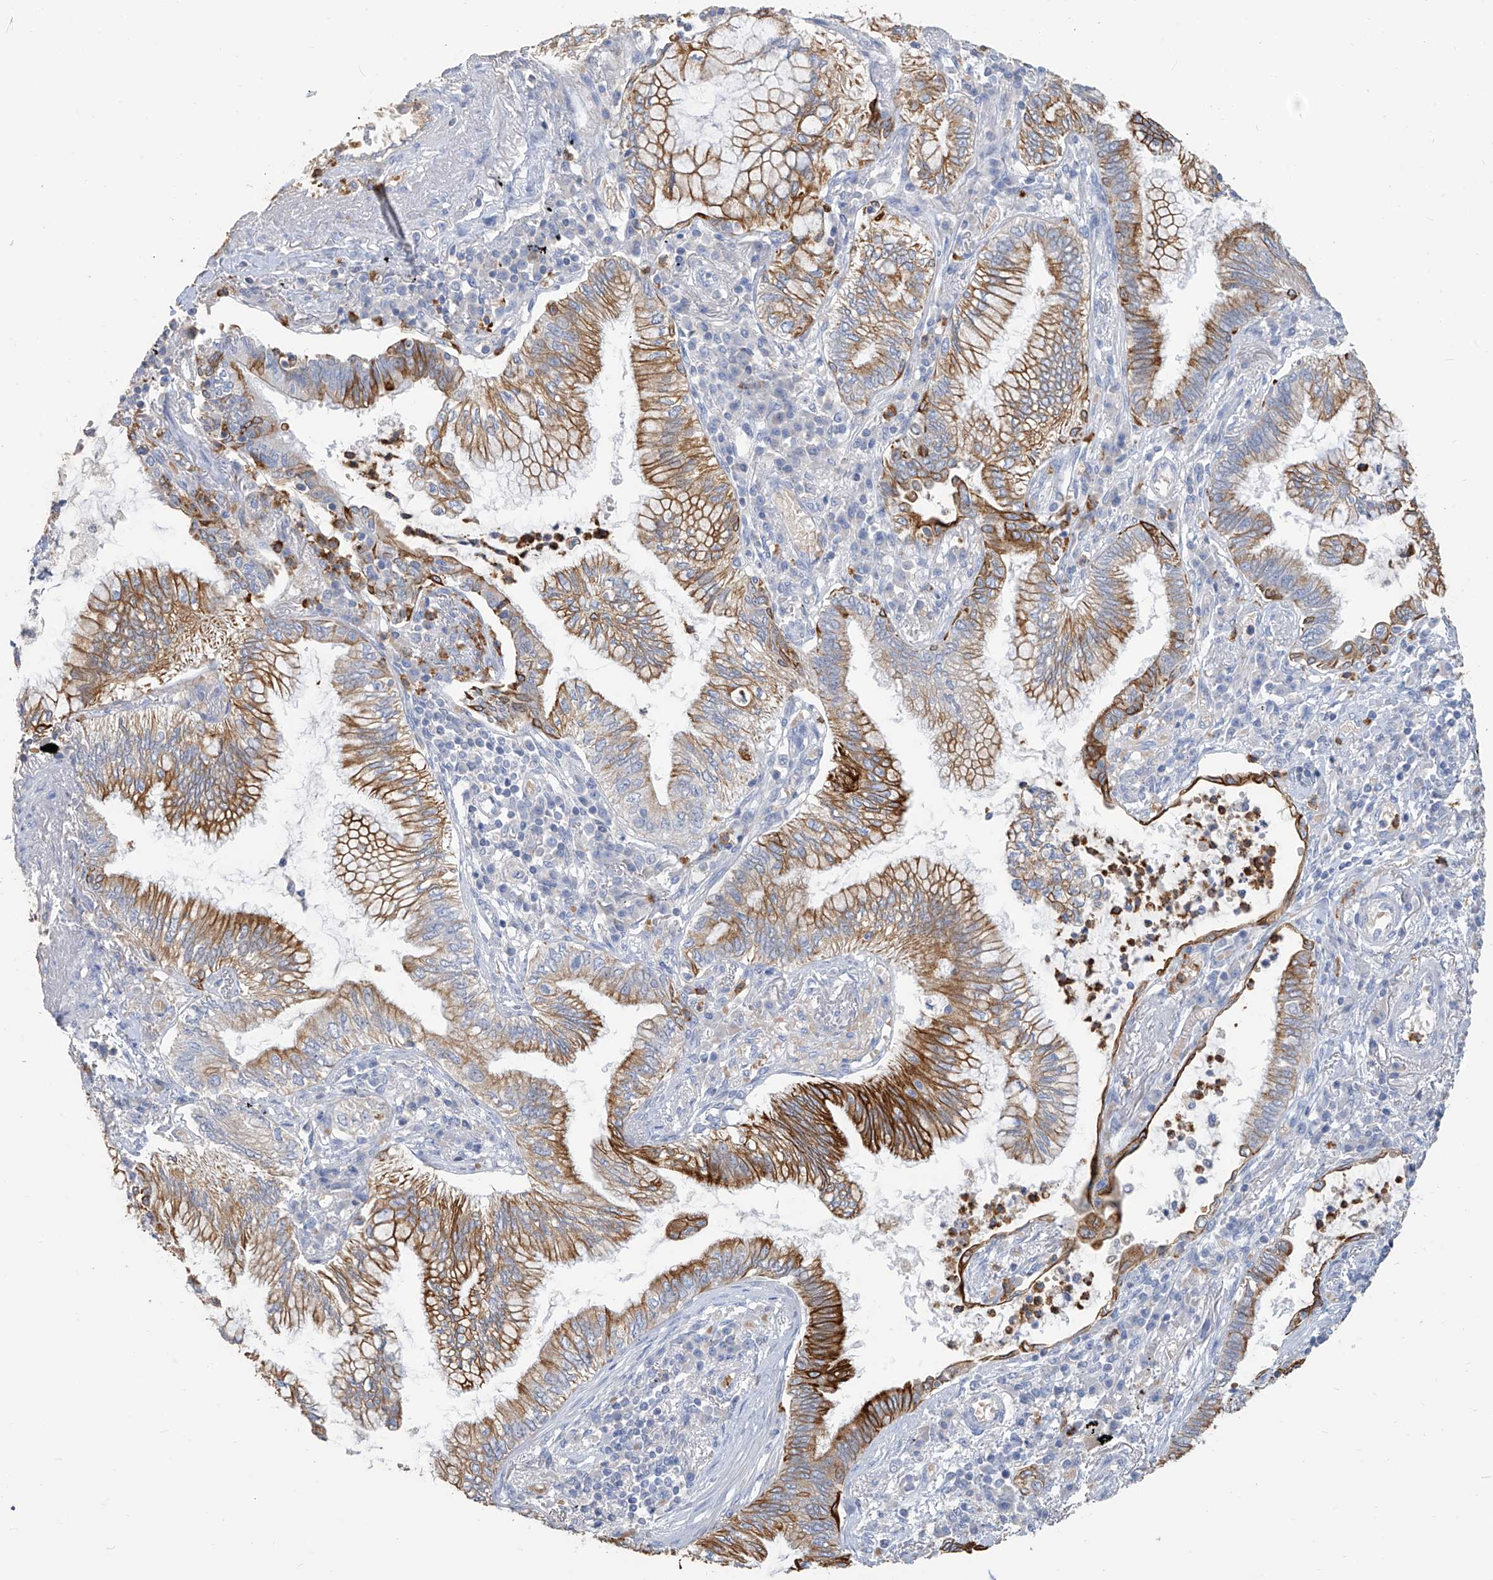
{"staining": {"intensity": "moderate", "quantity": "25%-75%", "location": "cytoplasmic/membranous"}, "tissue": "bronchus", "cell_type": "Respiratory epithelial cells", "image_type": "normal", "snomed": [{"axis": "morphology", "description": "Normal tissue, NOS"}, {"axis": "morphology", "description": "Adenocarcinoma, NOS"}, {"axis": "topography", "description": "Bronchus"}, {"axis": "topography", "description": "Lung"}], "caption": "A micrograph of bronchus stained for a protein shows moderate cytoplasmic/membranous brown staining in respiratory epithelial cells. (brown staining indicates protein expression, while blue staining denotes nuclei).", "gene": "PAFAH1B3", "patient": {"sex": "female", "age": 70}}